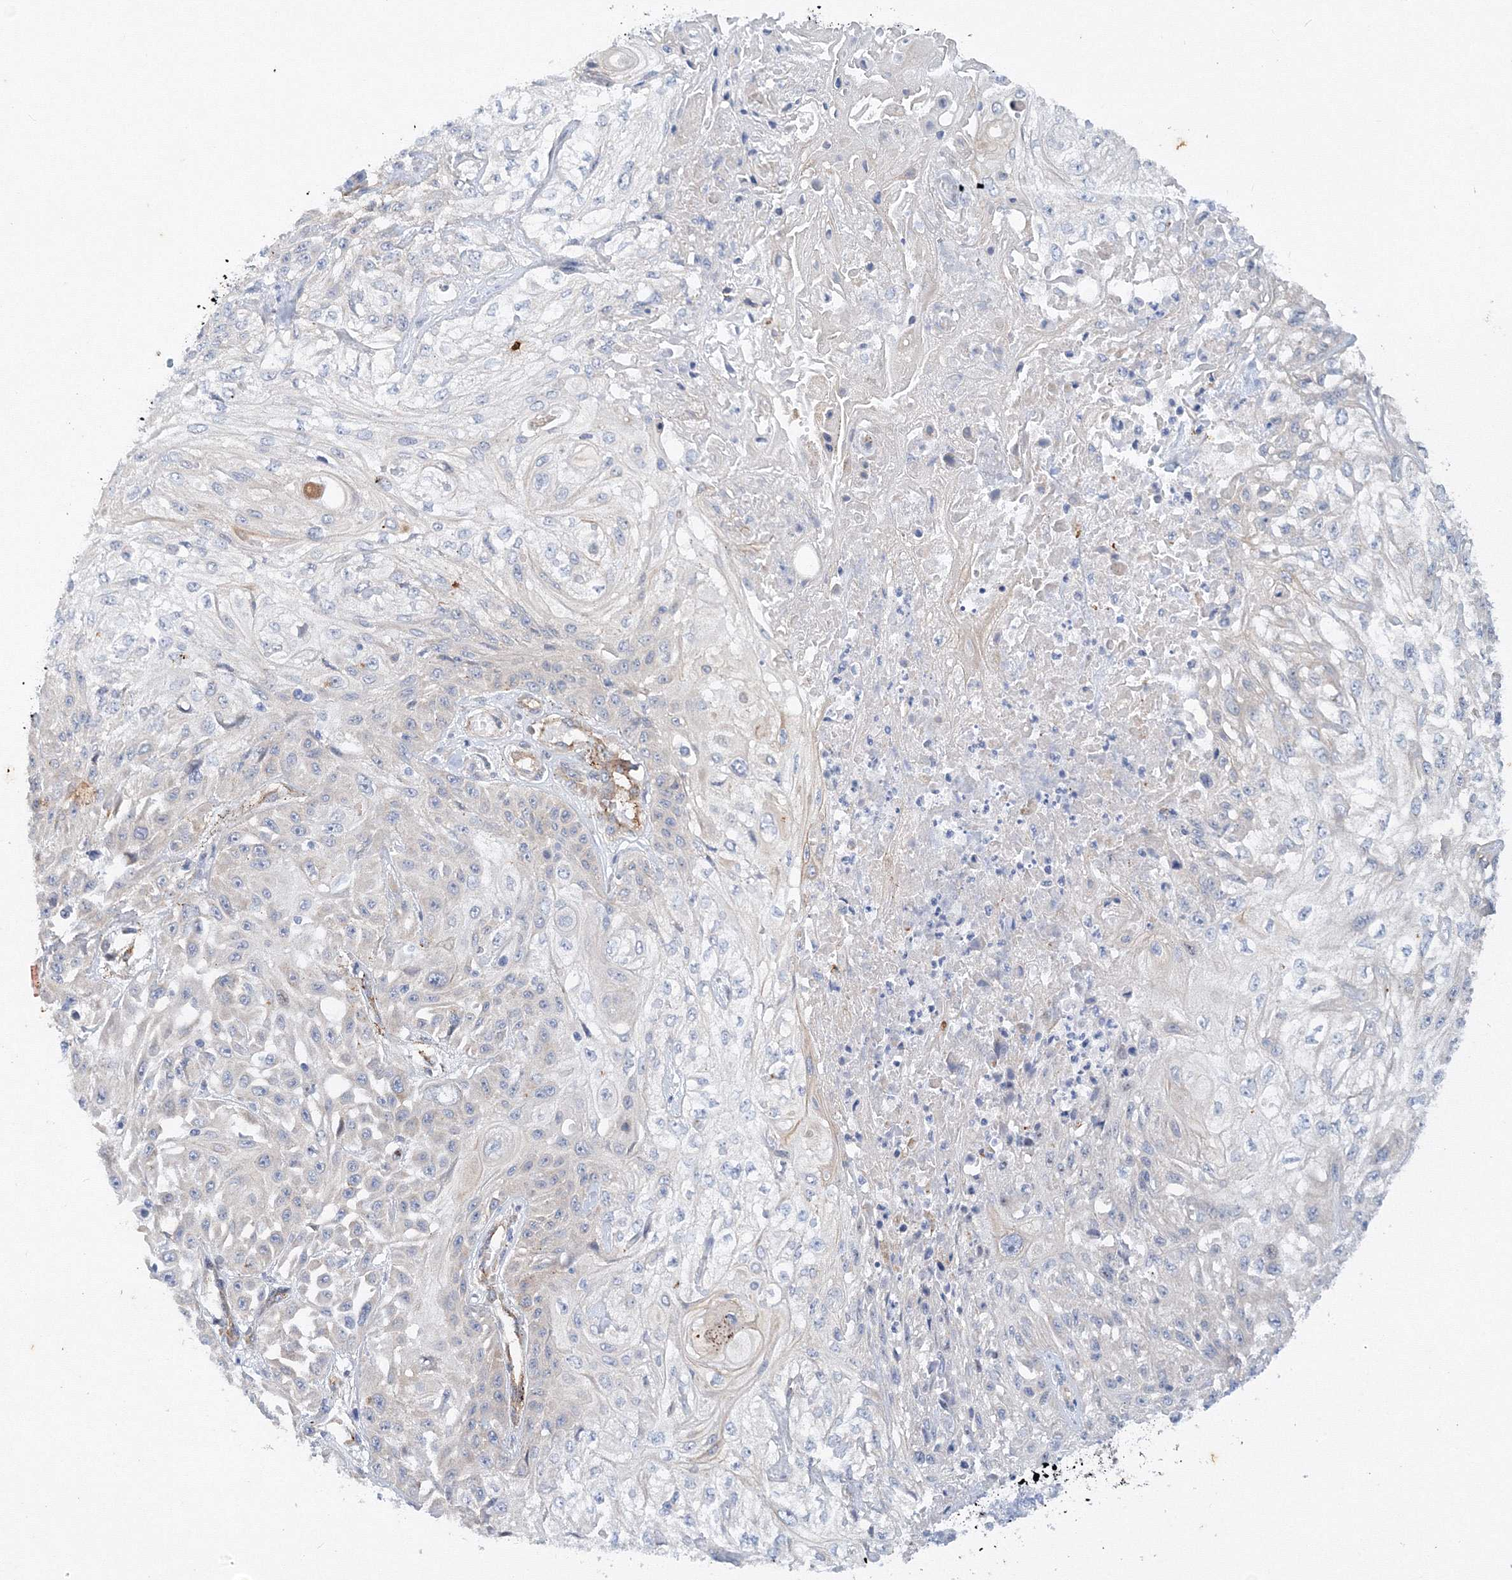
{"staining": {"intensity": "negative", "quantity": "none", "location": "none"}, "tissue": "skin cancer", "cell_type": "Tumor cells", "image_type": "cancer", "snomed": [{"axis": "morphology", "description": "Squamous cell carcinoma, NOS"}, {"axis": "morphology", "description": "Squamous cell carcinoma, metastatic, NOS"}, {"axis": "topography", "description": "Skin"}, {"axis": "topography", "description": "Lymph node"}], "caption": "Immunohistochemical staining of human skin metastatic squamous cell carcinoma shows no significant positivity in tumor cells.", "gene": "TANC1", "patient": {"sex": "male", "age": 75}}